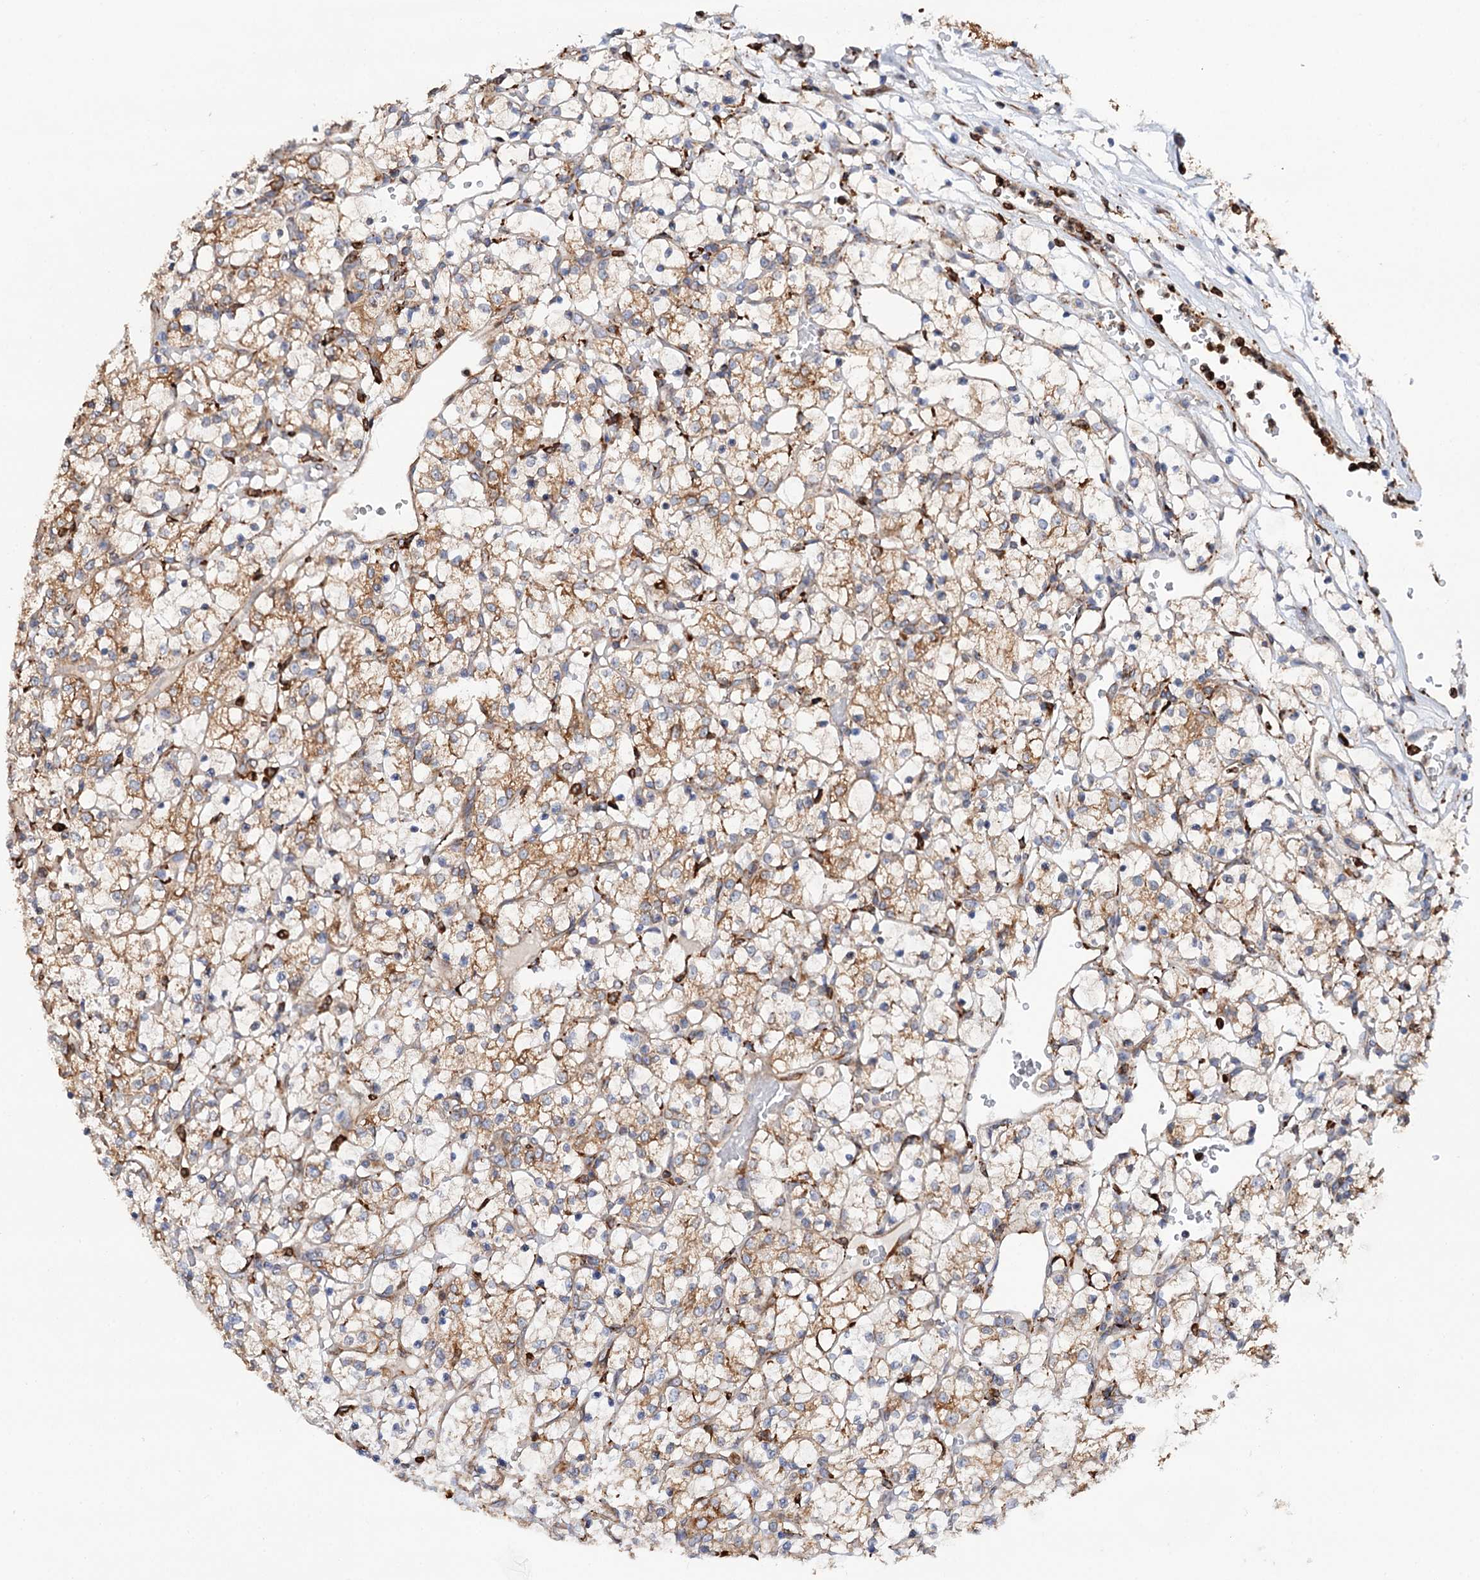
{"staining": {"intensity": "moderate", "quantity": ">75%", "location": "cytoplasmic/membranous"}, "tissue": "renal cancer", "cell_type": "Tumor cells", "image_type": "cancer", "snomed": [{"axis": "morphology", "description": "Adenocarcinoma, NOS"}, {"axis": "topography", "description": "Kidney"}], "caption": "A micrograph of renal adenocarcinoma stained for a protein reveals moderate cytoplasmic/membranous brown staining in tumor cells.", "gene": "ERP29", "patient": {"sex": "female", "age": 69}}